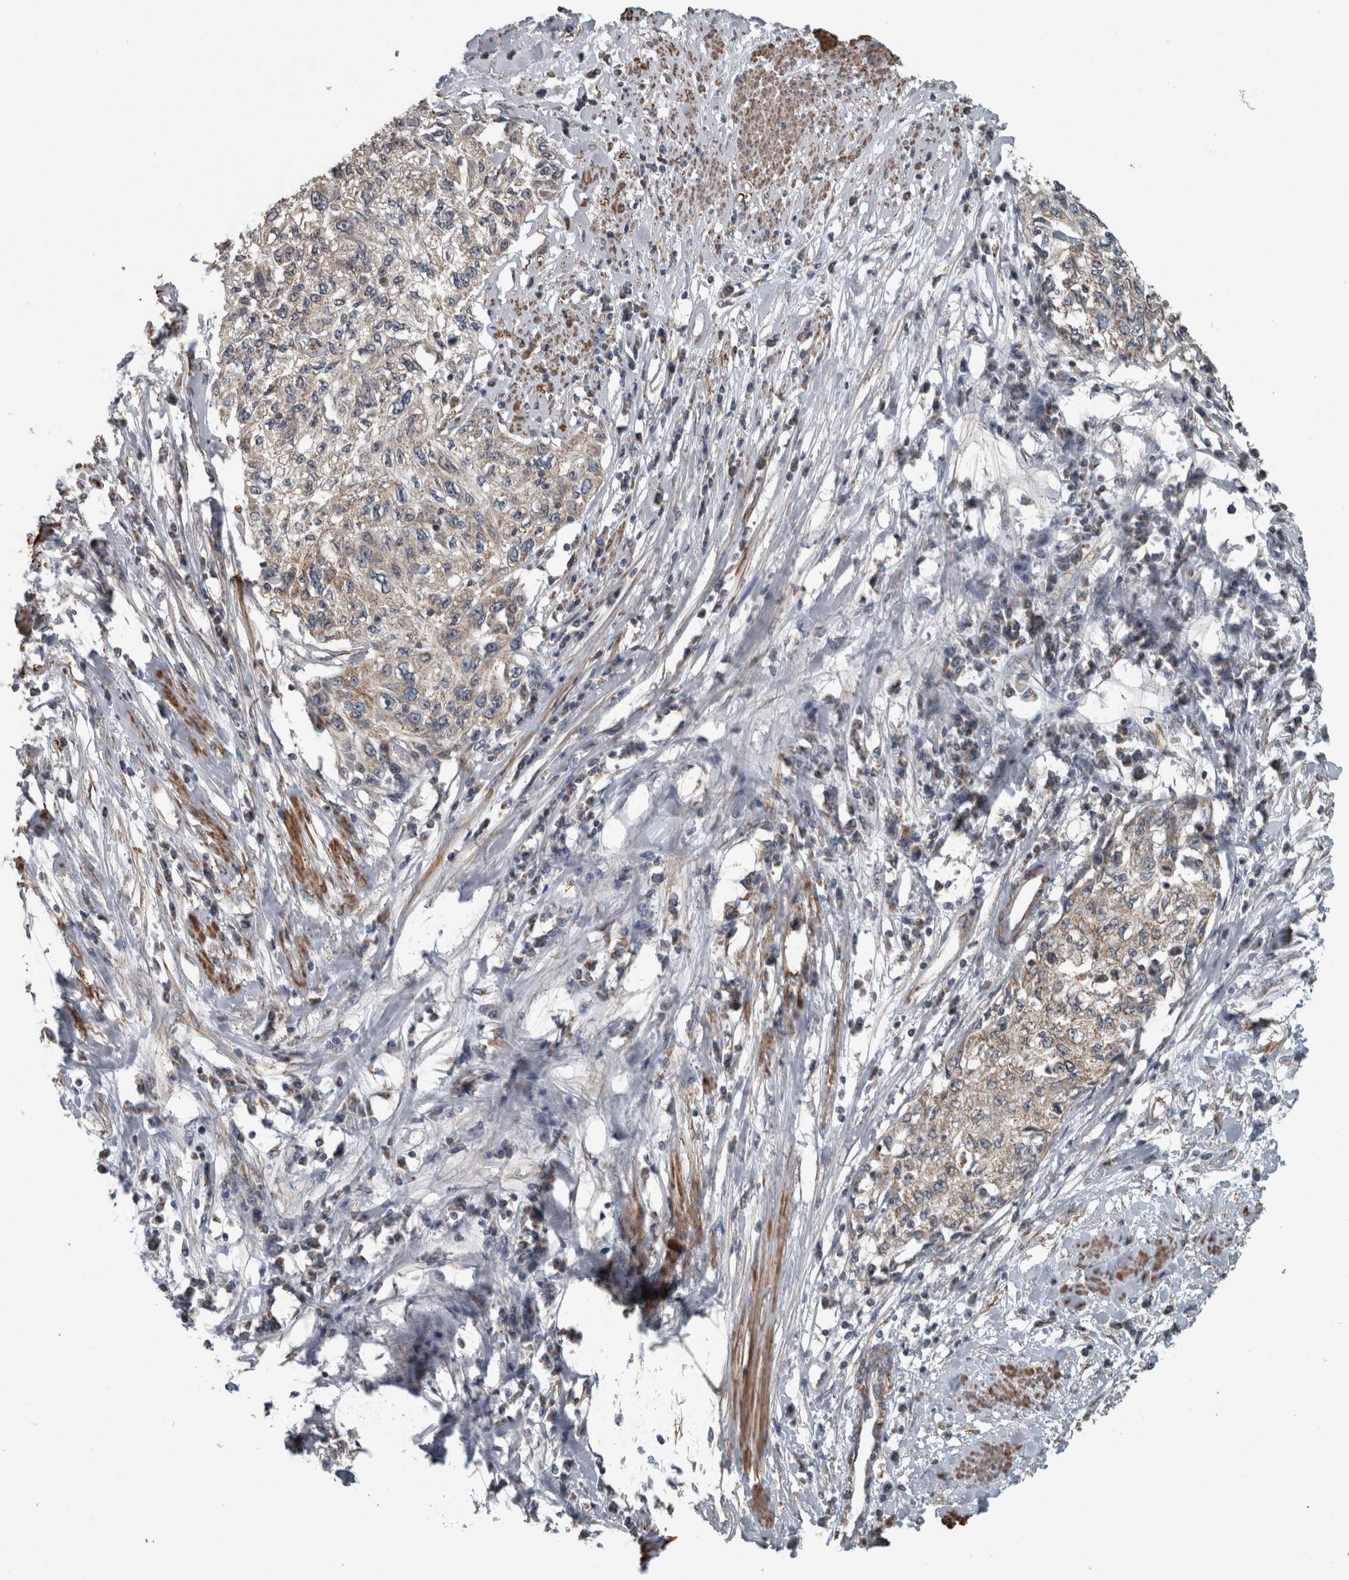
{"staining": {"intensity": "weak", "quantity": ">75%", "location": "cytoplasmic/membranous"}, "tissue": "cervical cancer", "cell_type": "Tumor cells", "image_type": "cancer", "snomed": [{"axis": "morphology", "description": "Squamous cell carcinoma, NOS"}, {"axis": "topography", "description": "Cervix"}], "caption": "Immunohistochemical staining of human squamous cell carcinoma (cervical) reveals weak cytoplasmic/membranous protein staining in about >75% of tumor cells.", "gene": "ARMC1", "patient": {"sex": "female", "age": 57}}